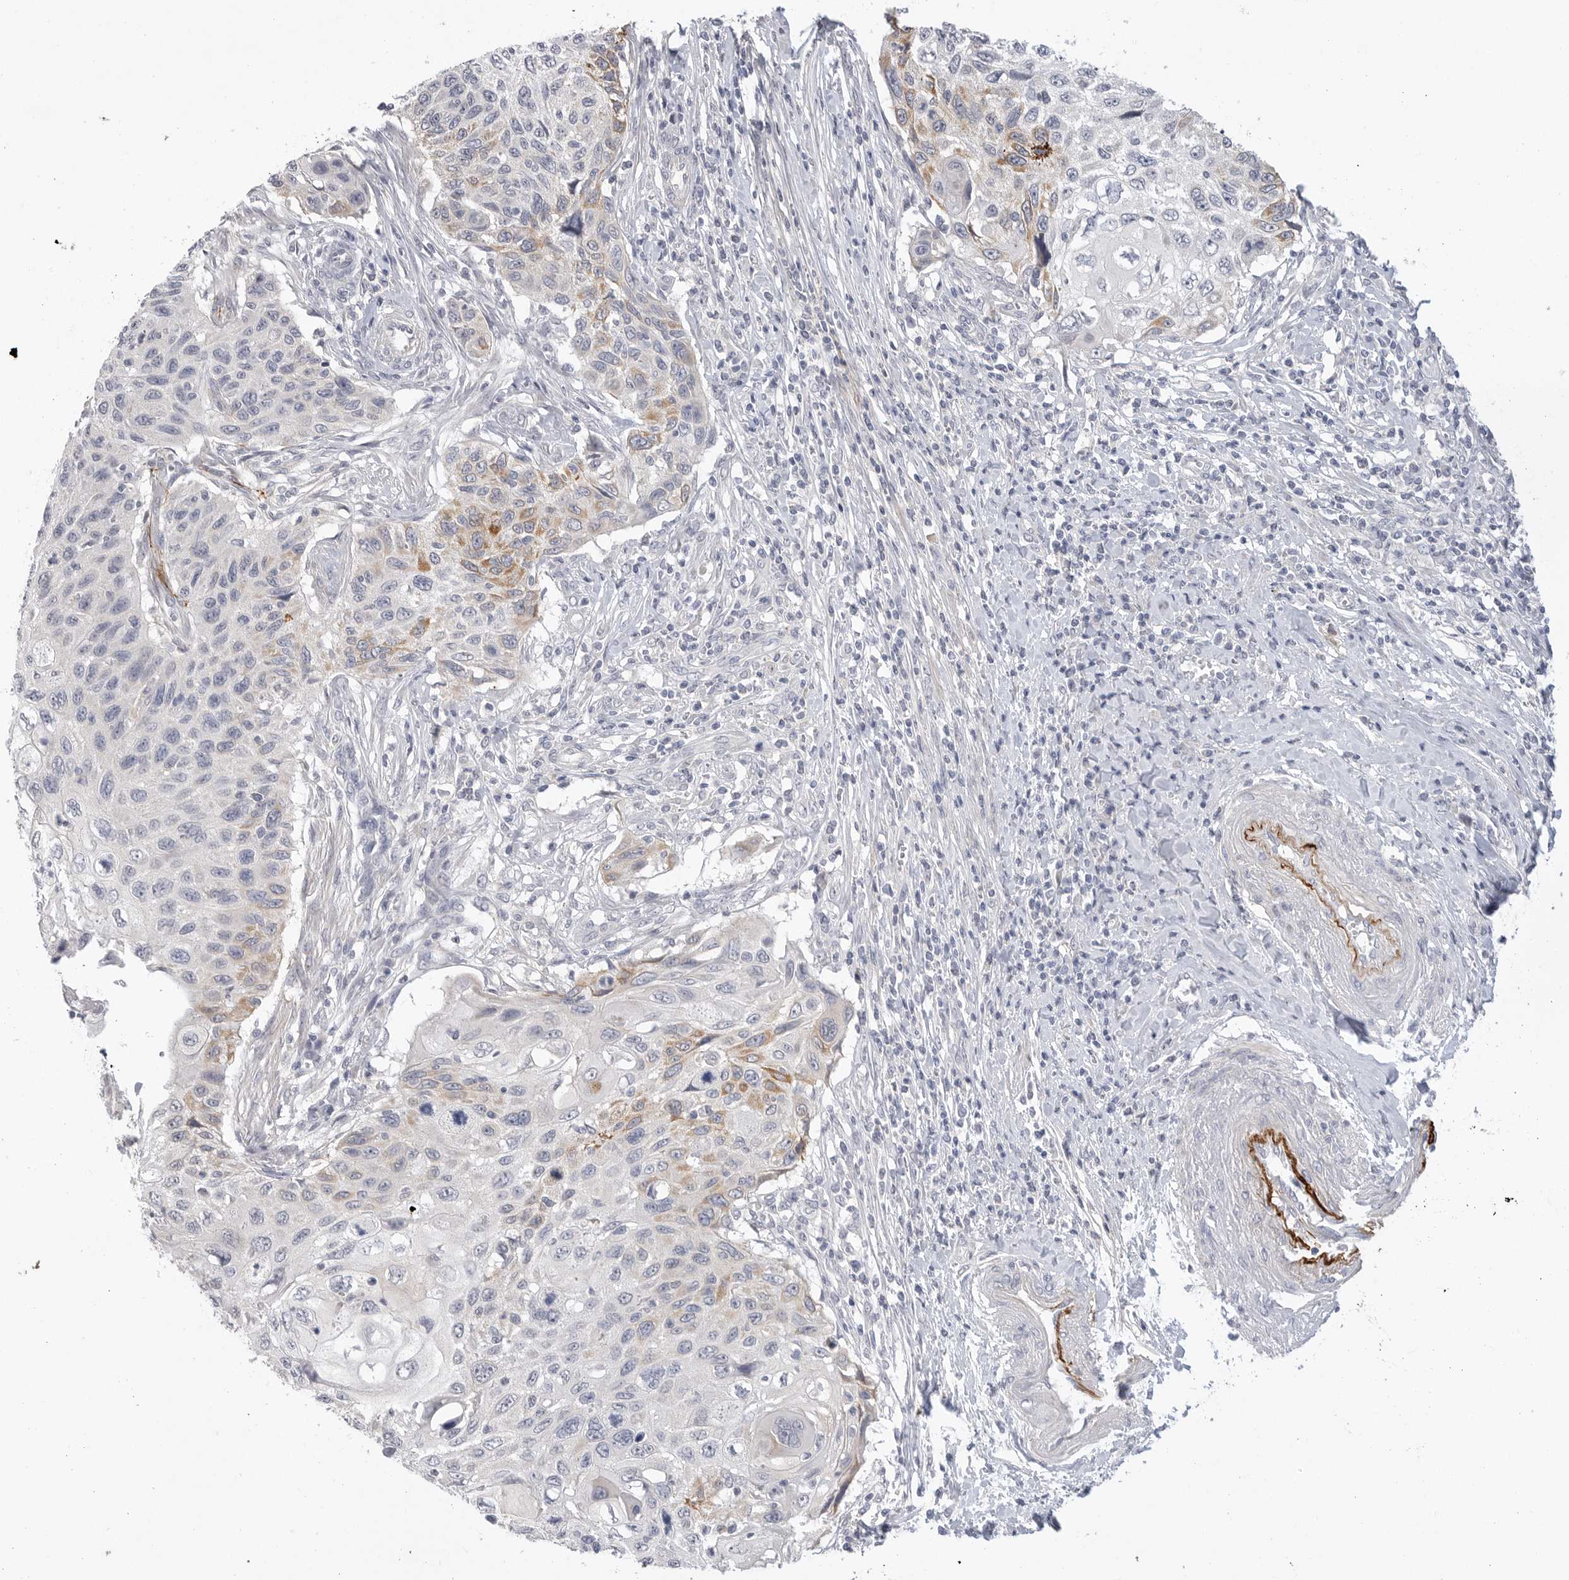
{"staining": {"intensity": "weak", "quantity": "<25%", "location": "cytoplasmic/membranous"}, "tissue": "cervical cancer", "cell_type": "Tumor cells", "image_type": "cancer", "snomed": [{"axis": "morphology", "description": "Squamous cell carcinoma, NOS"}, {"axis": "topography", "description": "Cervix"}], "caption": "Immunohistochemistry (IHC) micrograph of neoplastic tissue: cervical squamous cell carcinoma stained with DAB (3,3'-diaminobenzidine) exhibits no significant protein staining in tumor cells.", "gene": "FBN2", "patient": {"sex": "female", "age": 70}}